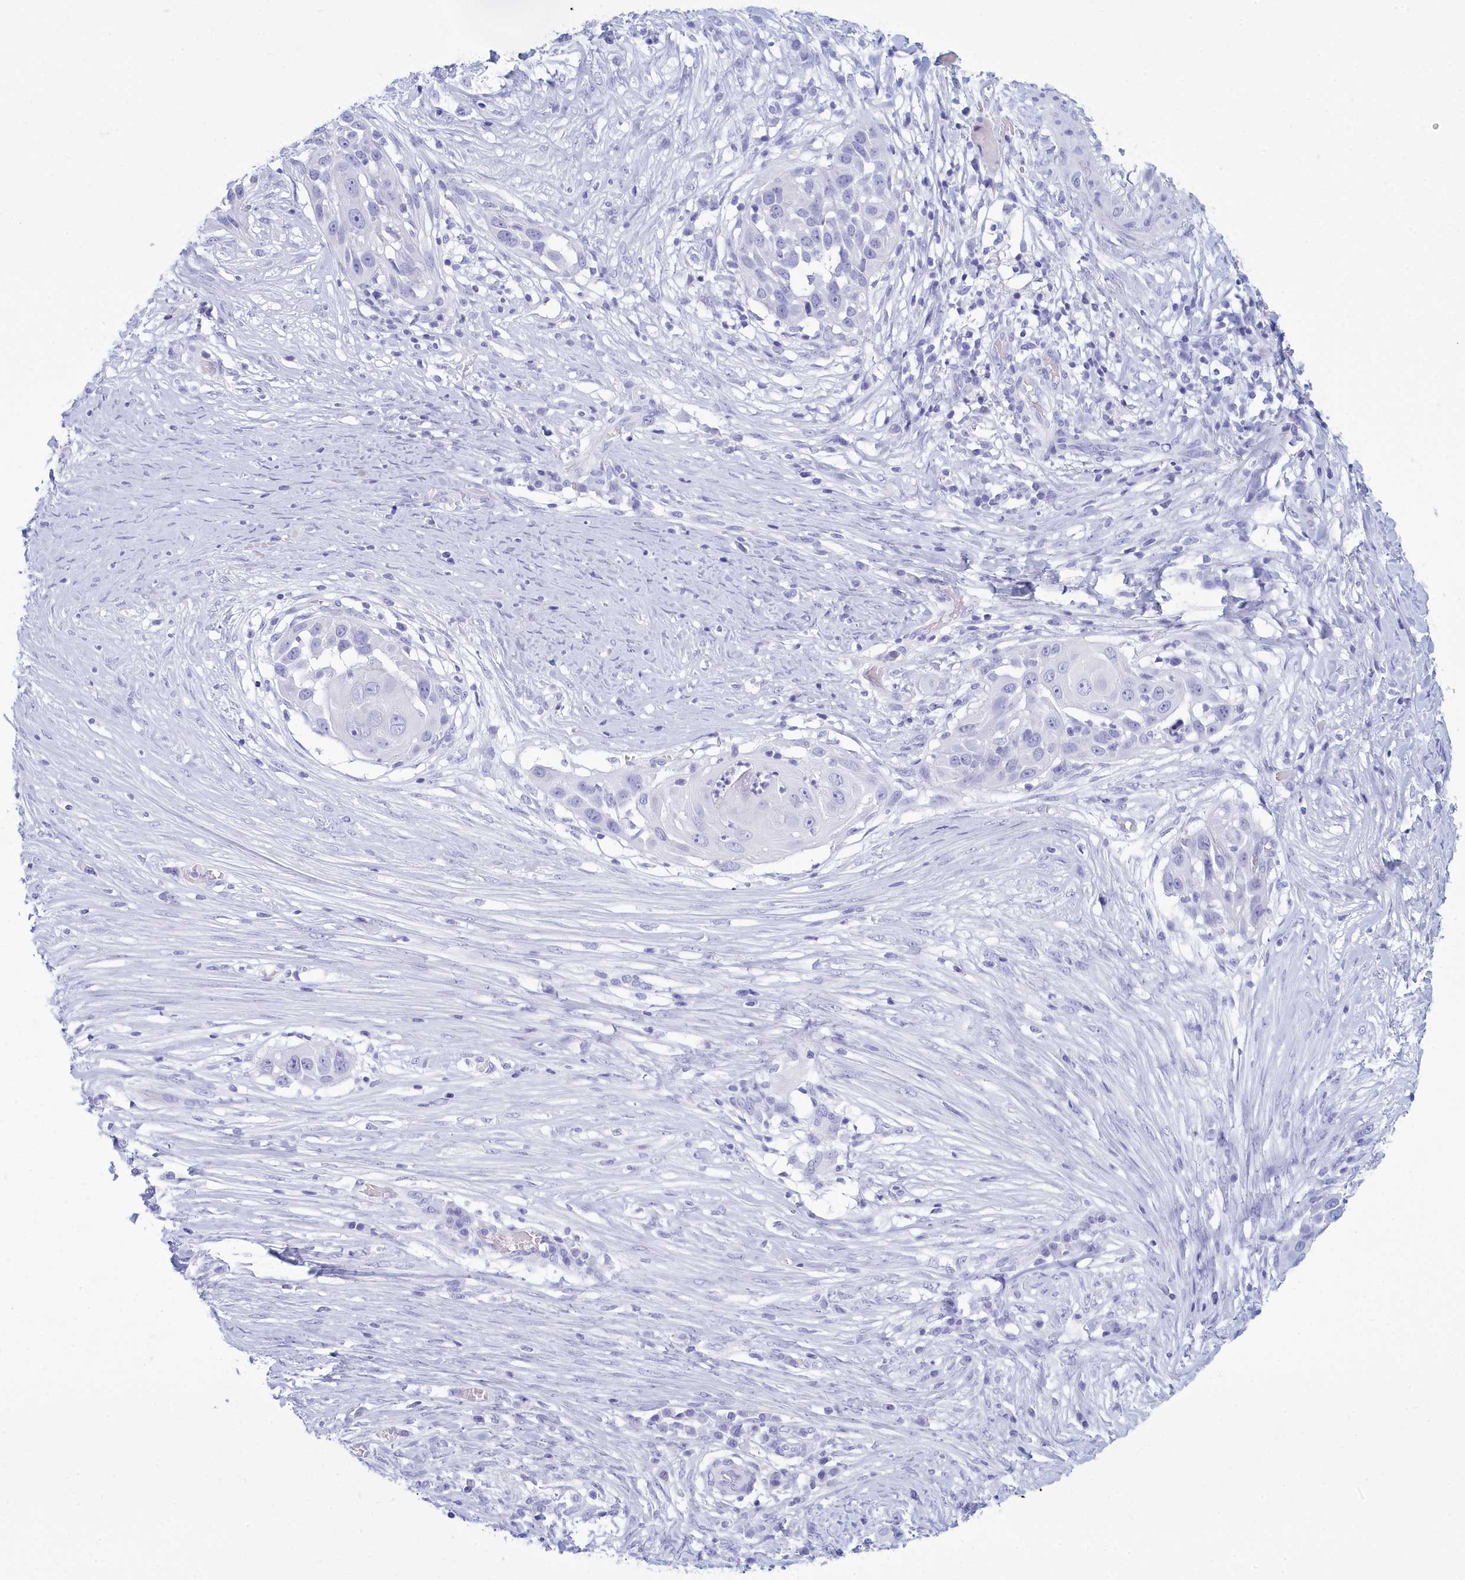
{"staining": {"intensity": "negative", "quantity": "none", "location": "none"}, "tissue": "skin cancer", "cell_type": "Tumor cells", "image_type": "cancer", "snomed": [{"axis": "morphology", "description": "Squamous cell carcinoma, NOS"}, {"axis": "topography", "description": "Skin"}], "caption": "An image of squamous cell carcinoma (skin) stained for a protein shows no brown staining in tumor cells. Nuclei are stained in blue.", "gene": "TMEM97", "patient": {"sex": "female", "age": 44}}